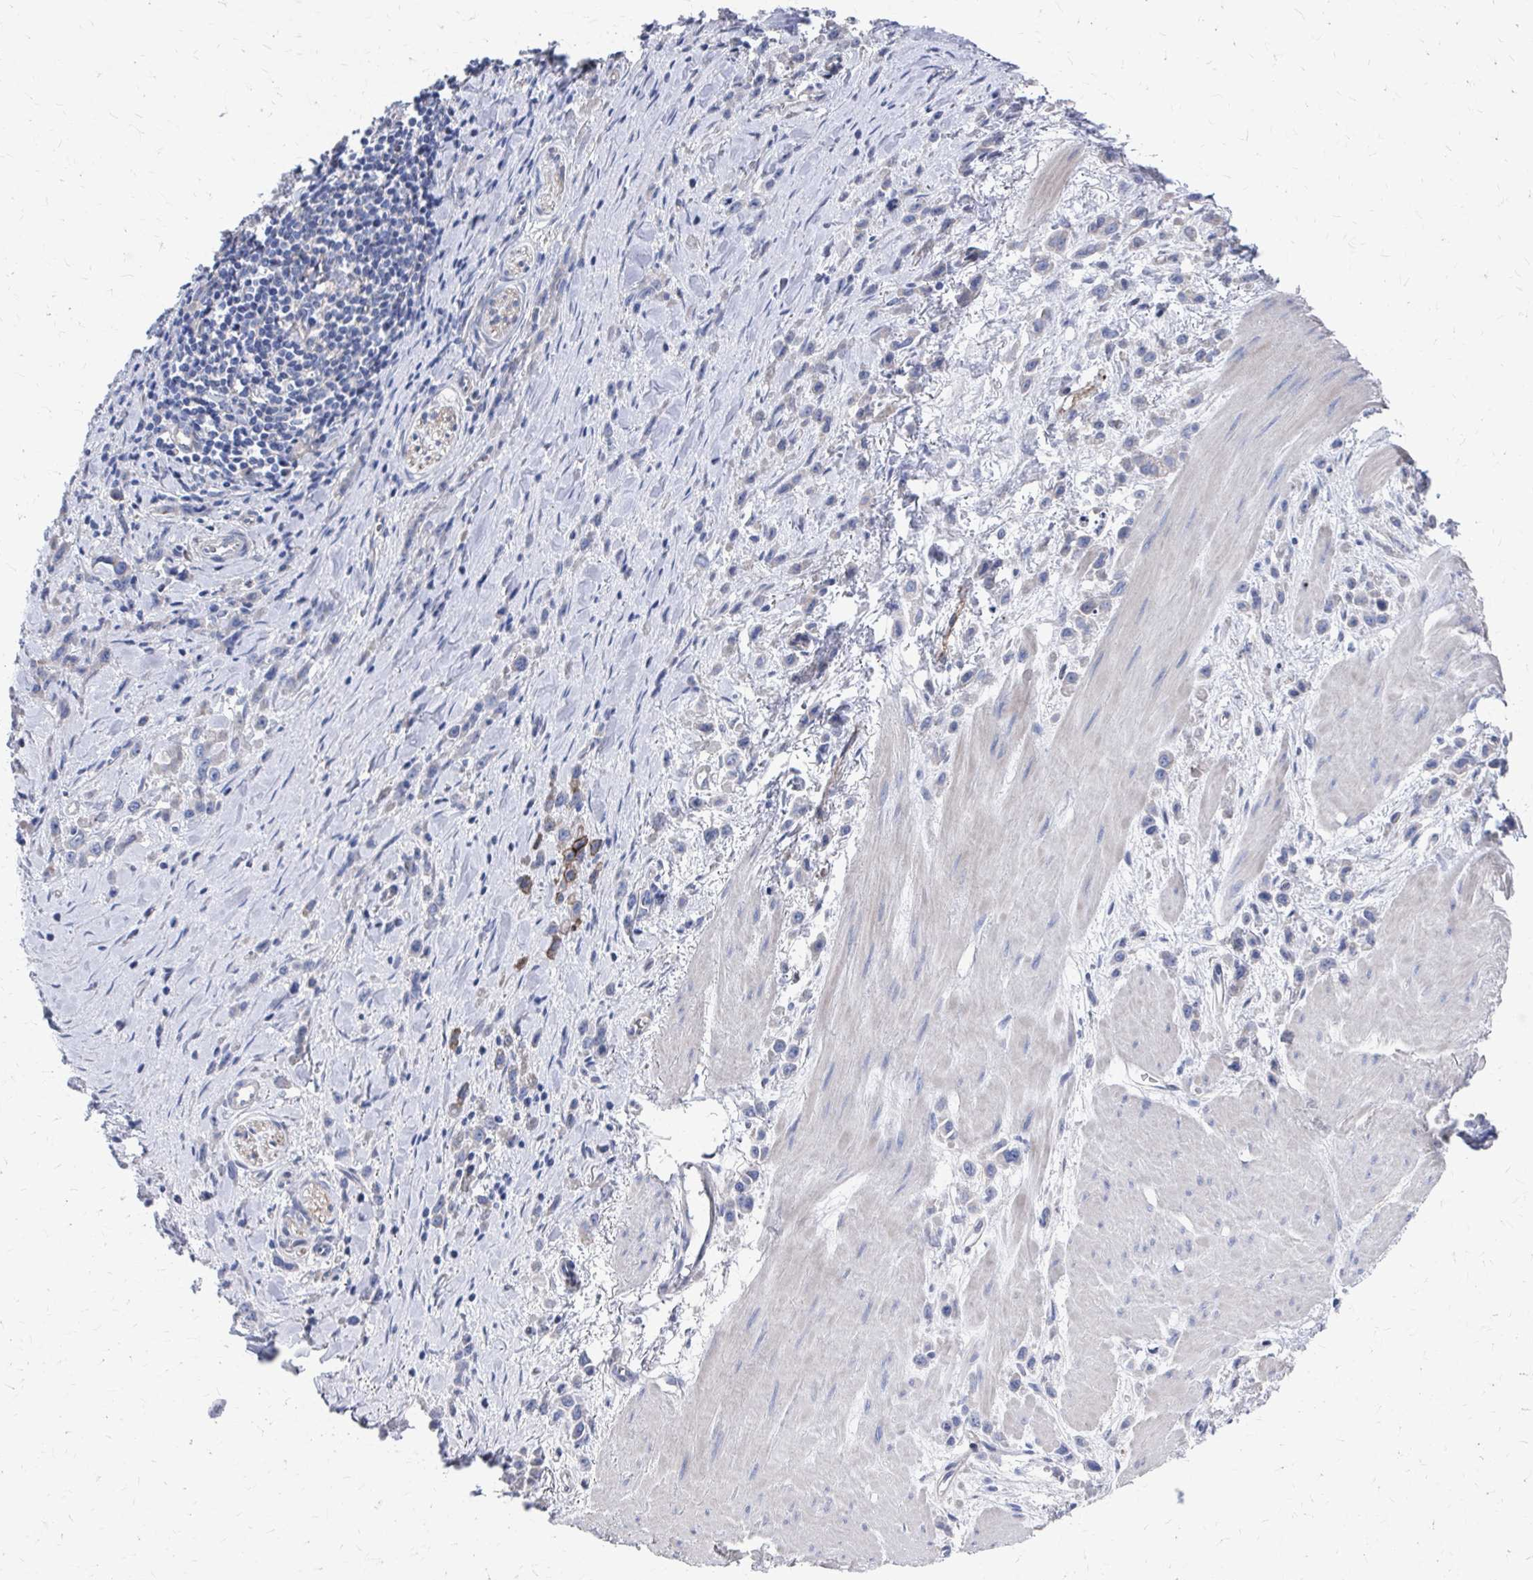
{"staining": {"intensity": "negative", "quantity": "none", "location": "none"}, "tissue": "stomach cancer", "cell_type": "Tumor cells", "image_type": "cancer", "snomed": [{"axis": "morphology", "description": "Adenocarcinoma, NOS"}, {"axis": "topography", "description": "Stomach"}], "caption": "Immunohistochemical staining of human stomach adenocarcinoma displays no significant expression in tumor cells.", "gene": "PLEKHG7", "patient": {"sex": "male", "age": 47}}